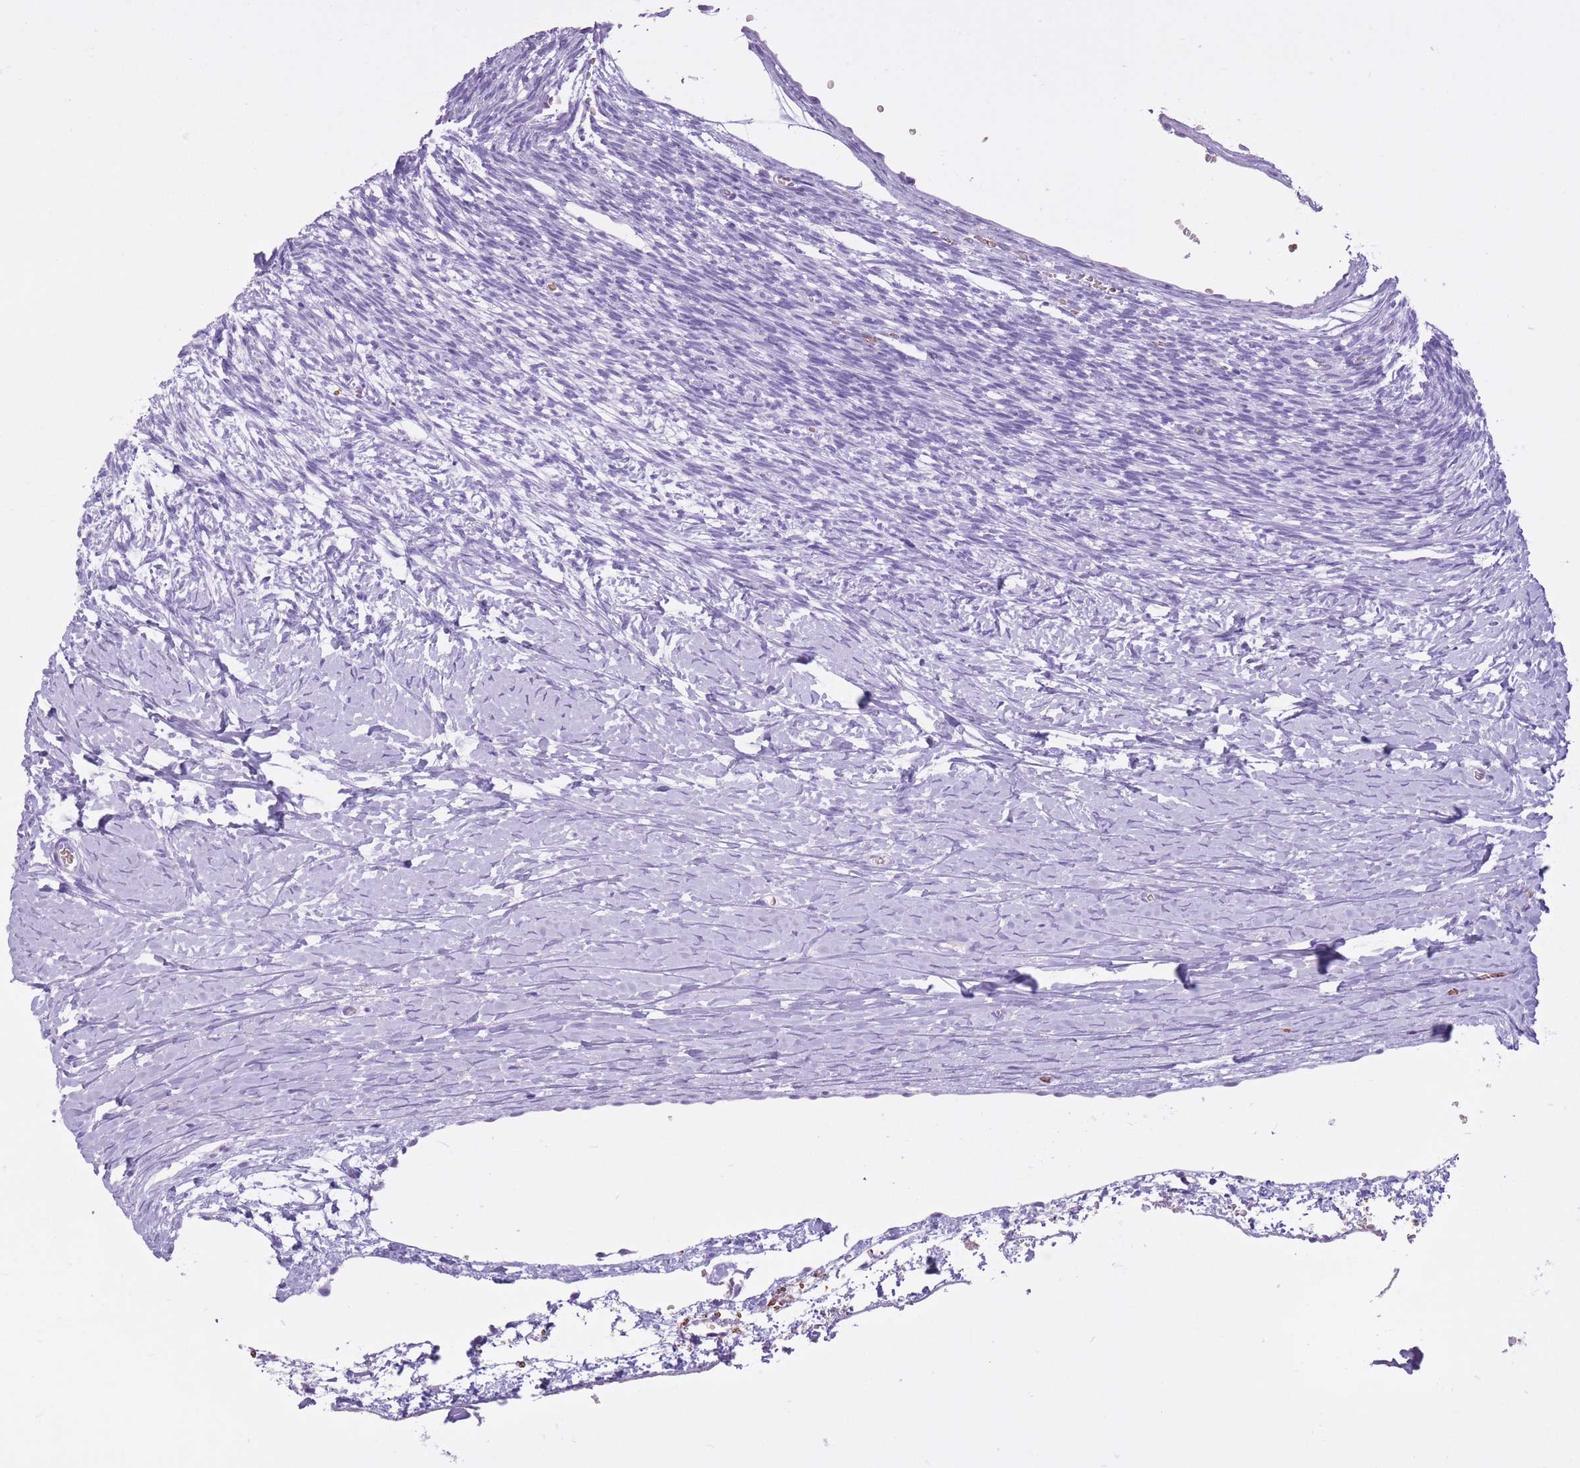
{"staining": {"intensity": "negative", "quantity": "none", "location": "none"}, "tissue": "ovary", "cell_type": "Ovarian stroma cells", "image_type": "normal", "snomed": [{"axis": "morphology", "description": "Normal tissue, NOS"}, {"axis": "topography", "description": "Ovary"}], "caption": "Immunohistochemical staining of benign human ovary displays no significant expression in ovarian stroma cells. (DAB (3,3'-diaminobenzidine) immunohistochemistry (IHC) with hematoxylin counter stain).", "gene": "OR7C1", "patient": {"sex": "female", "age": 39}}